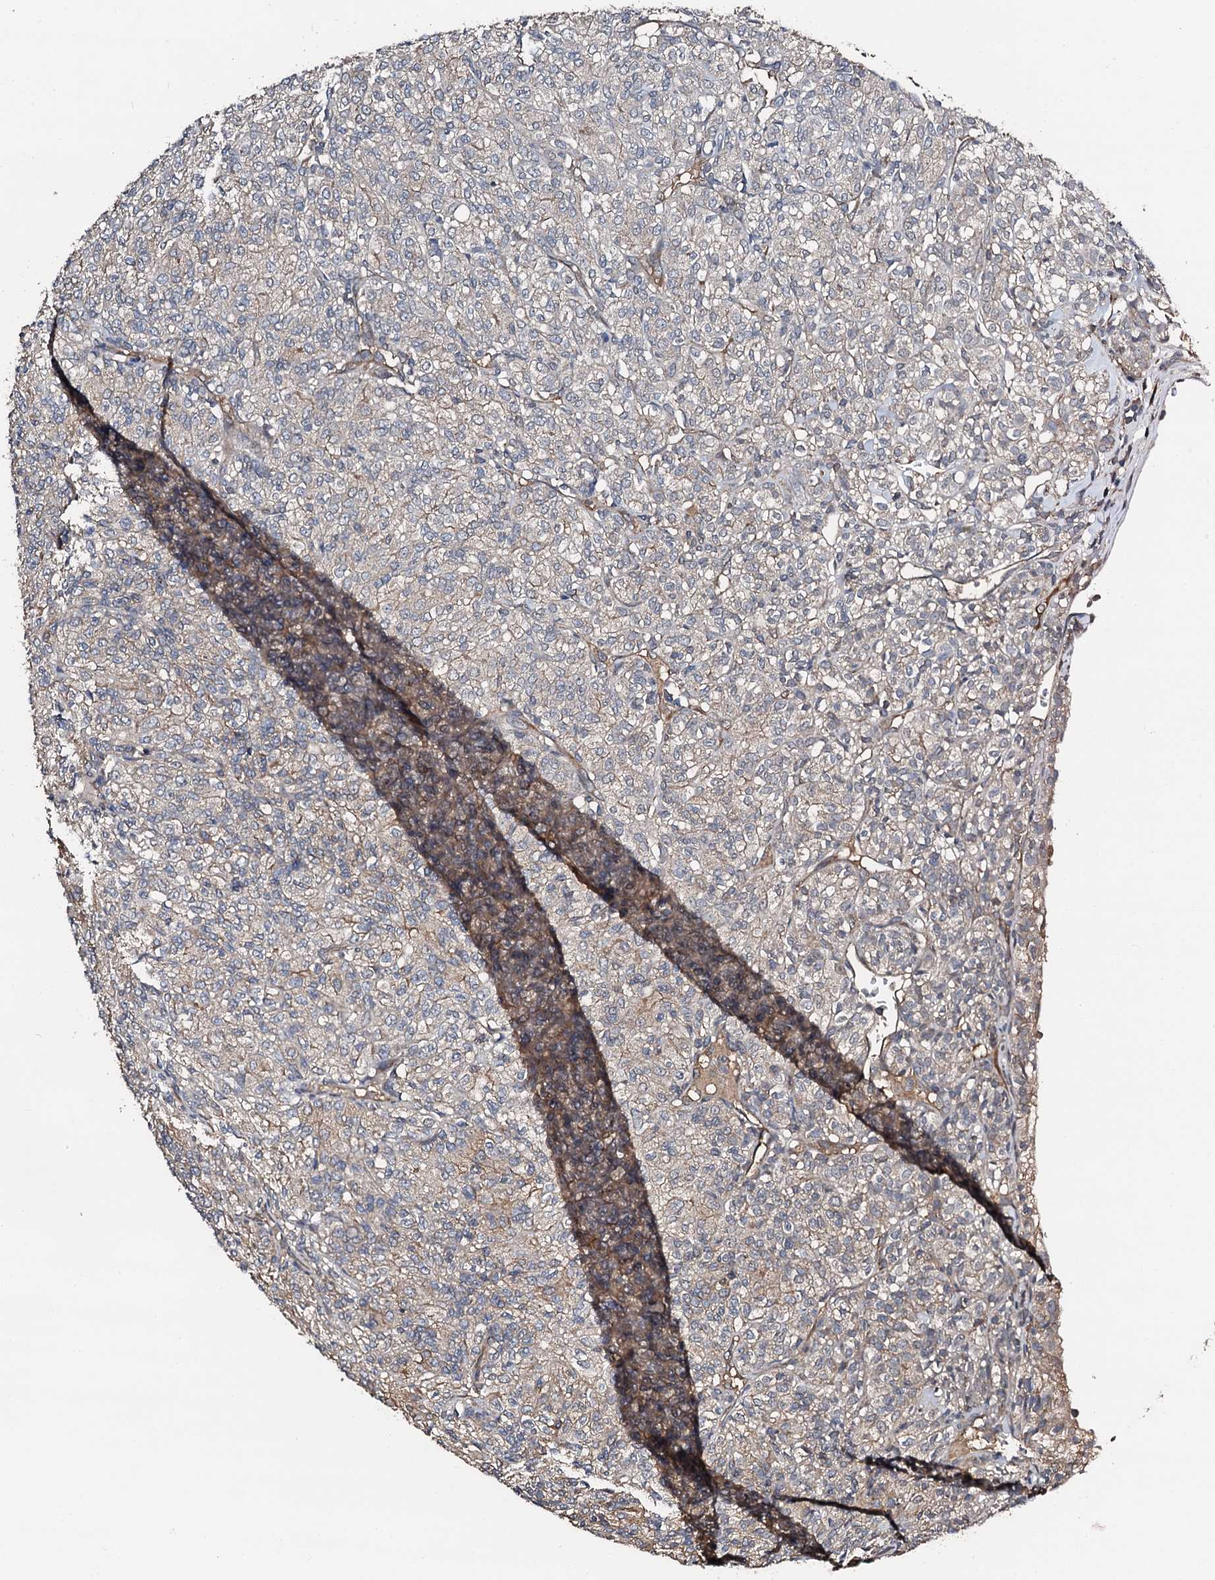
{"staining": {"intensity": "negative", "quantity": "none", "location": "none"}, "tissue": "renal cancer", "cell_type": "Tumor cells", "image_type": "cancer", "snomed": [{"axis": "morphology", "description": "Adenocarcinoma, NOS"}, {"axis": "topography", "description": "Kidney"}], "caption": "Immunohistochemistry micrograph of neoplastic tissue: renal cancer (adenocarcinoma) stained with DAB (3,3'-diaminobenzidine) demonstrates no significant protein expression in tumor cells.", "gene": "FLYWCH1", "patient": {"sex": "male", "age": 77}}